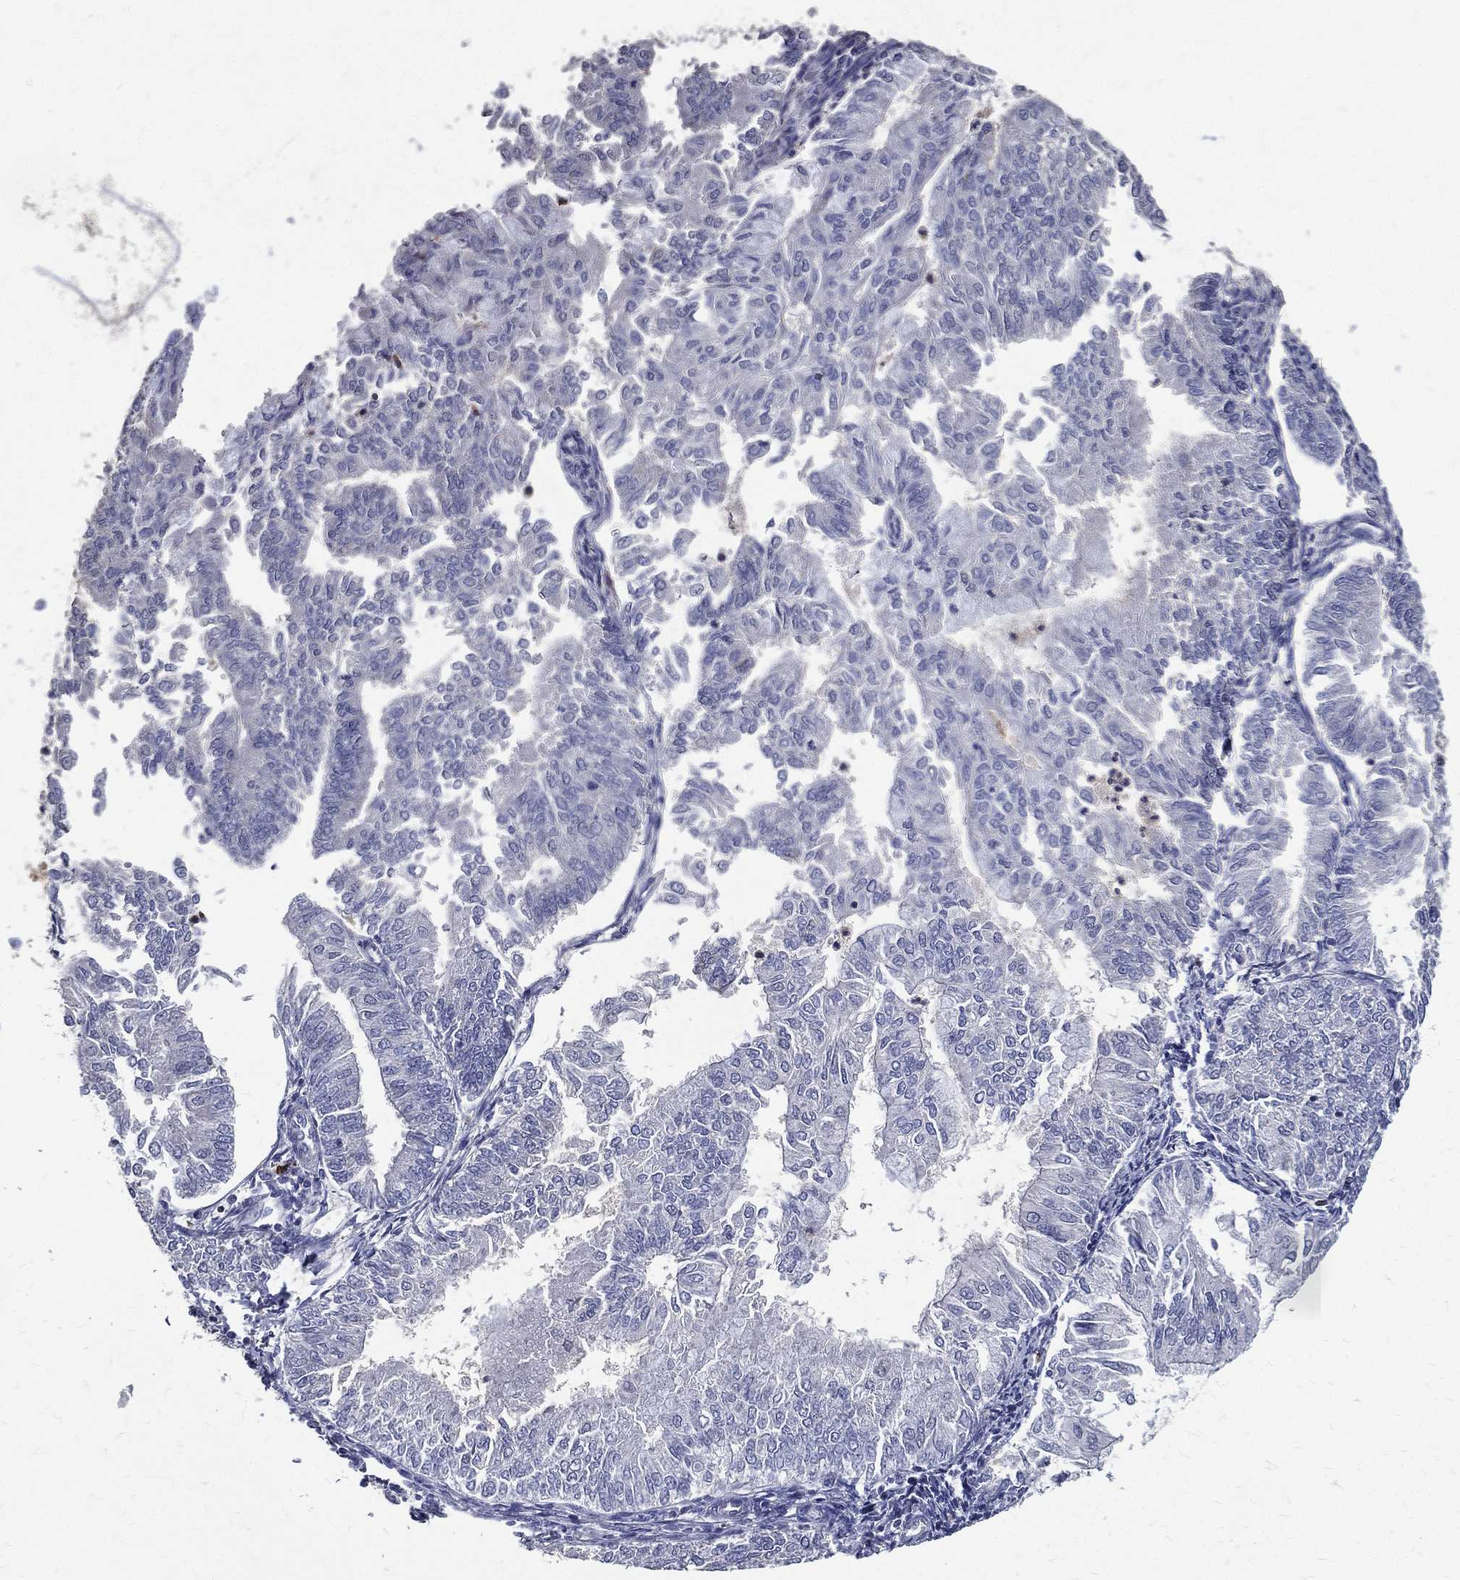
{"staining": {"intensity": "negative", "quantity": "none", "location": "none"}, "tissue": "endometrial cancer", "cell_type": "Tumor cells", "image_type": "cancer", "snomed": [{"axis": "morphology", "description": "Adenocarcinoma, NOS"}, {"axis": "topography", "description": "Endometrium"}], "caption": "A photomicrograph of endometrial adenocarcinoma stained for a protein reveals no brown staining in tumor cells.", "gene": "SERPINB2", "patient": {"sex": "female", "age": 59}}